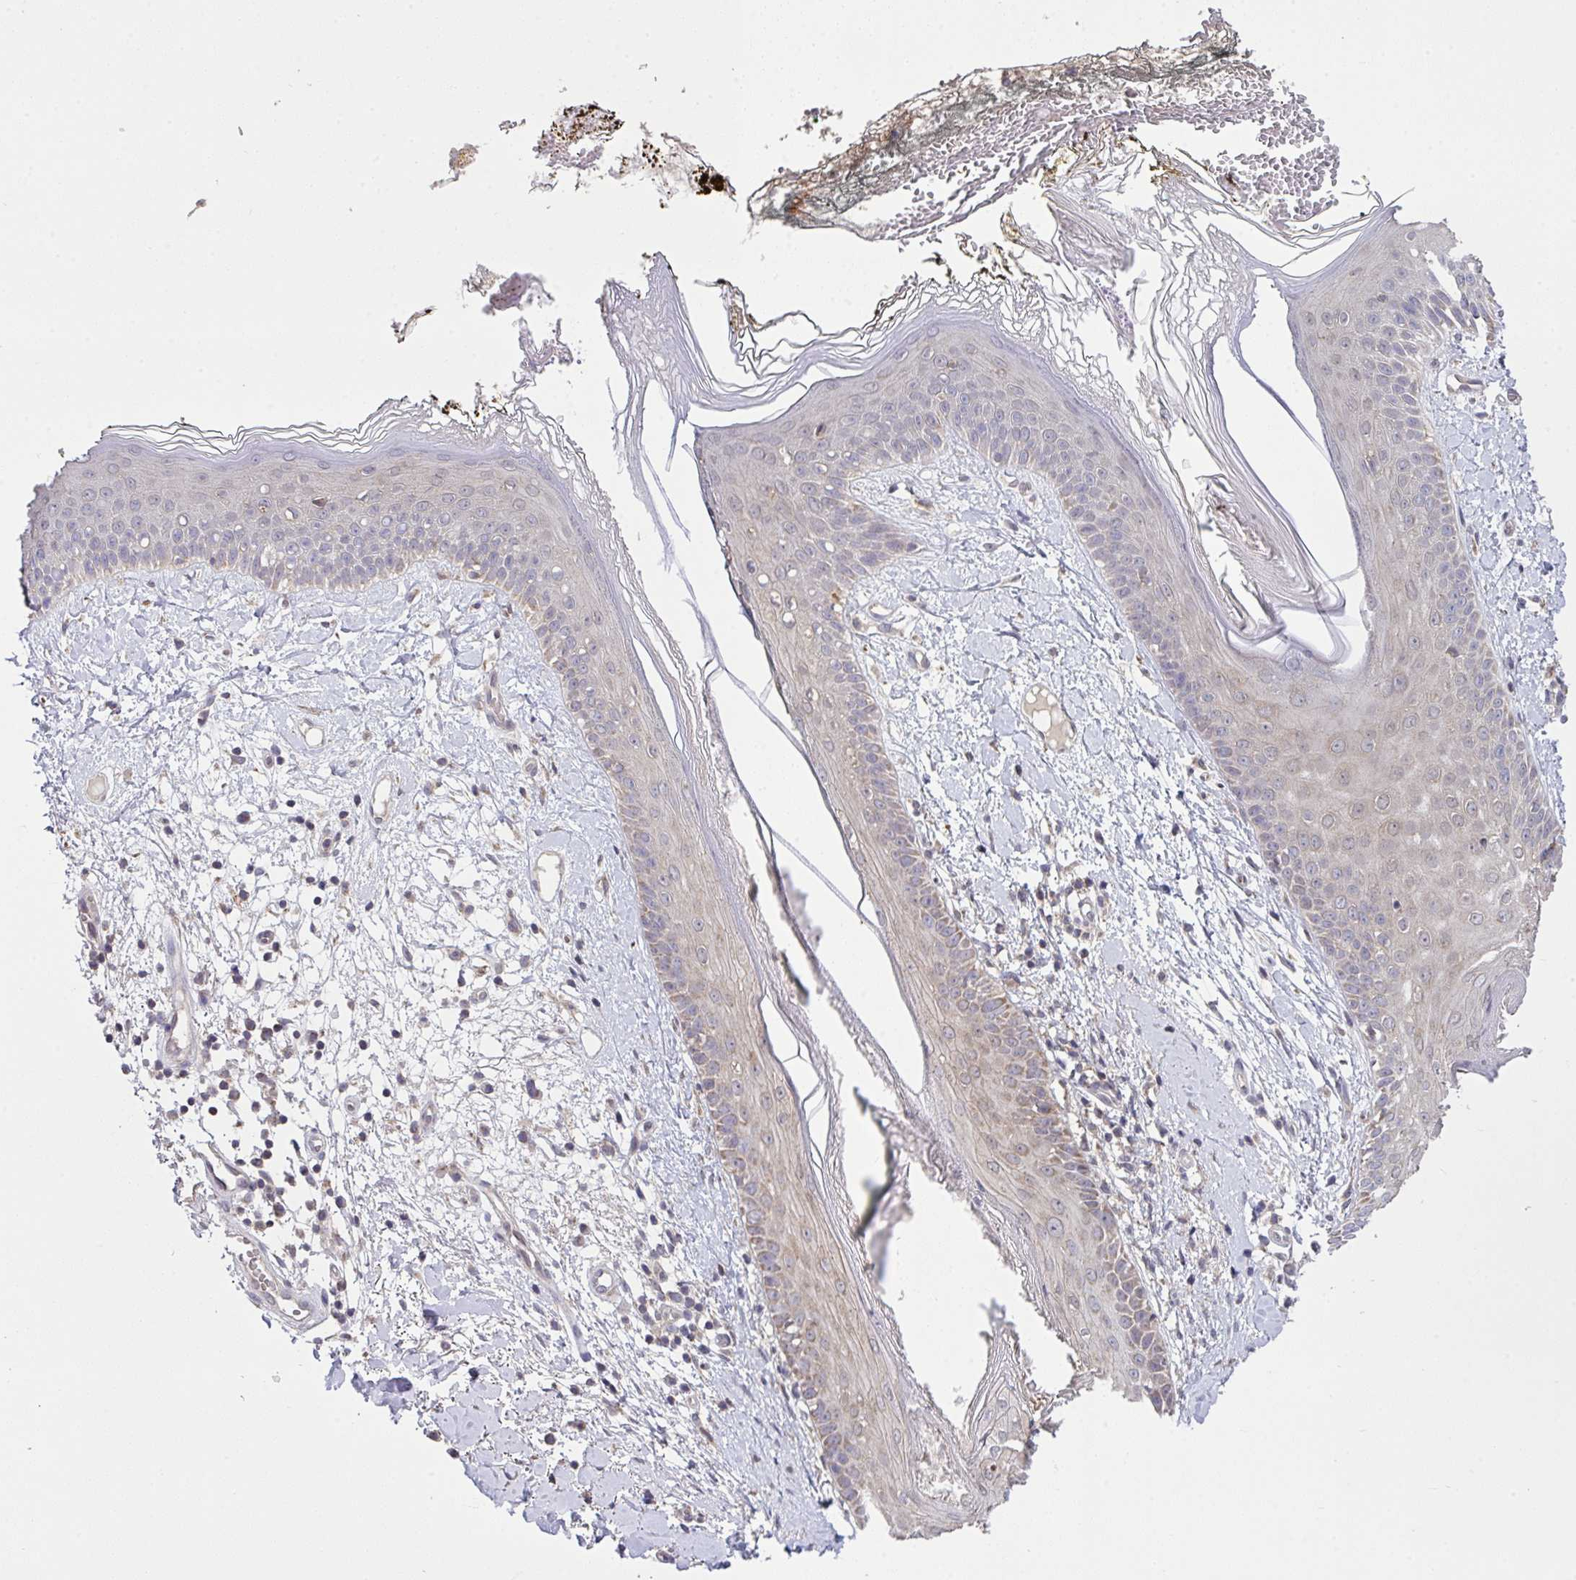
{"staining": {"intensity": "weak", "quantity": "<25%", "location": "cytoplasmic/membranous"}, "tissue": "skin", "cell_type": "Fibroblasts", "image_type": "normal", "snomed": [{"axis": "morphology", "description": "Normal tissue, NOS"}, {"axis": "topography", "description": "Skin"}], "caption": "DAB (3,3'-diaminobenzidine) immunohistochemical staining of unremarkable skin exhibits no significant positivity in fibroblasts. (DAB (3,3'-diaminobenzidine) immunohistochemistry (IHC) with hematoxylin counter stain).", "gene": "PPM1H", "patient": {"sex": "female", "age": 34}}